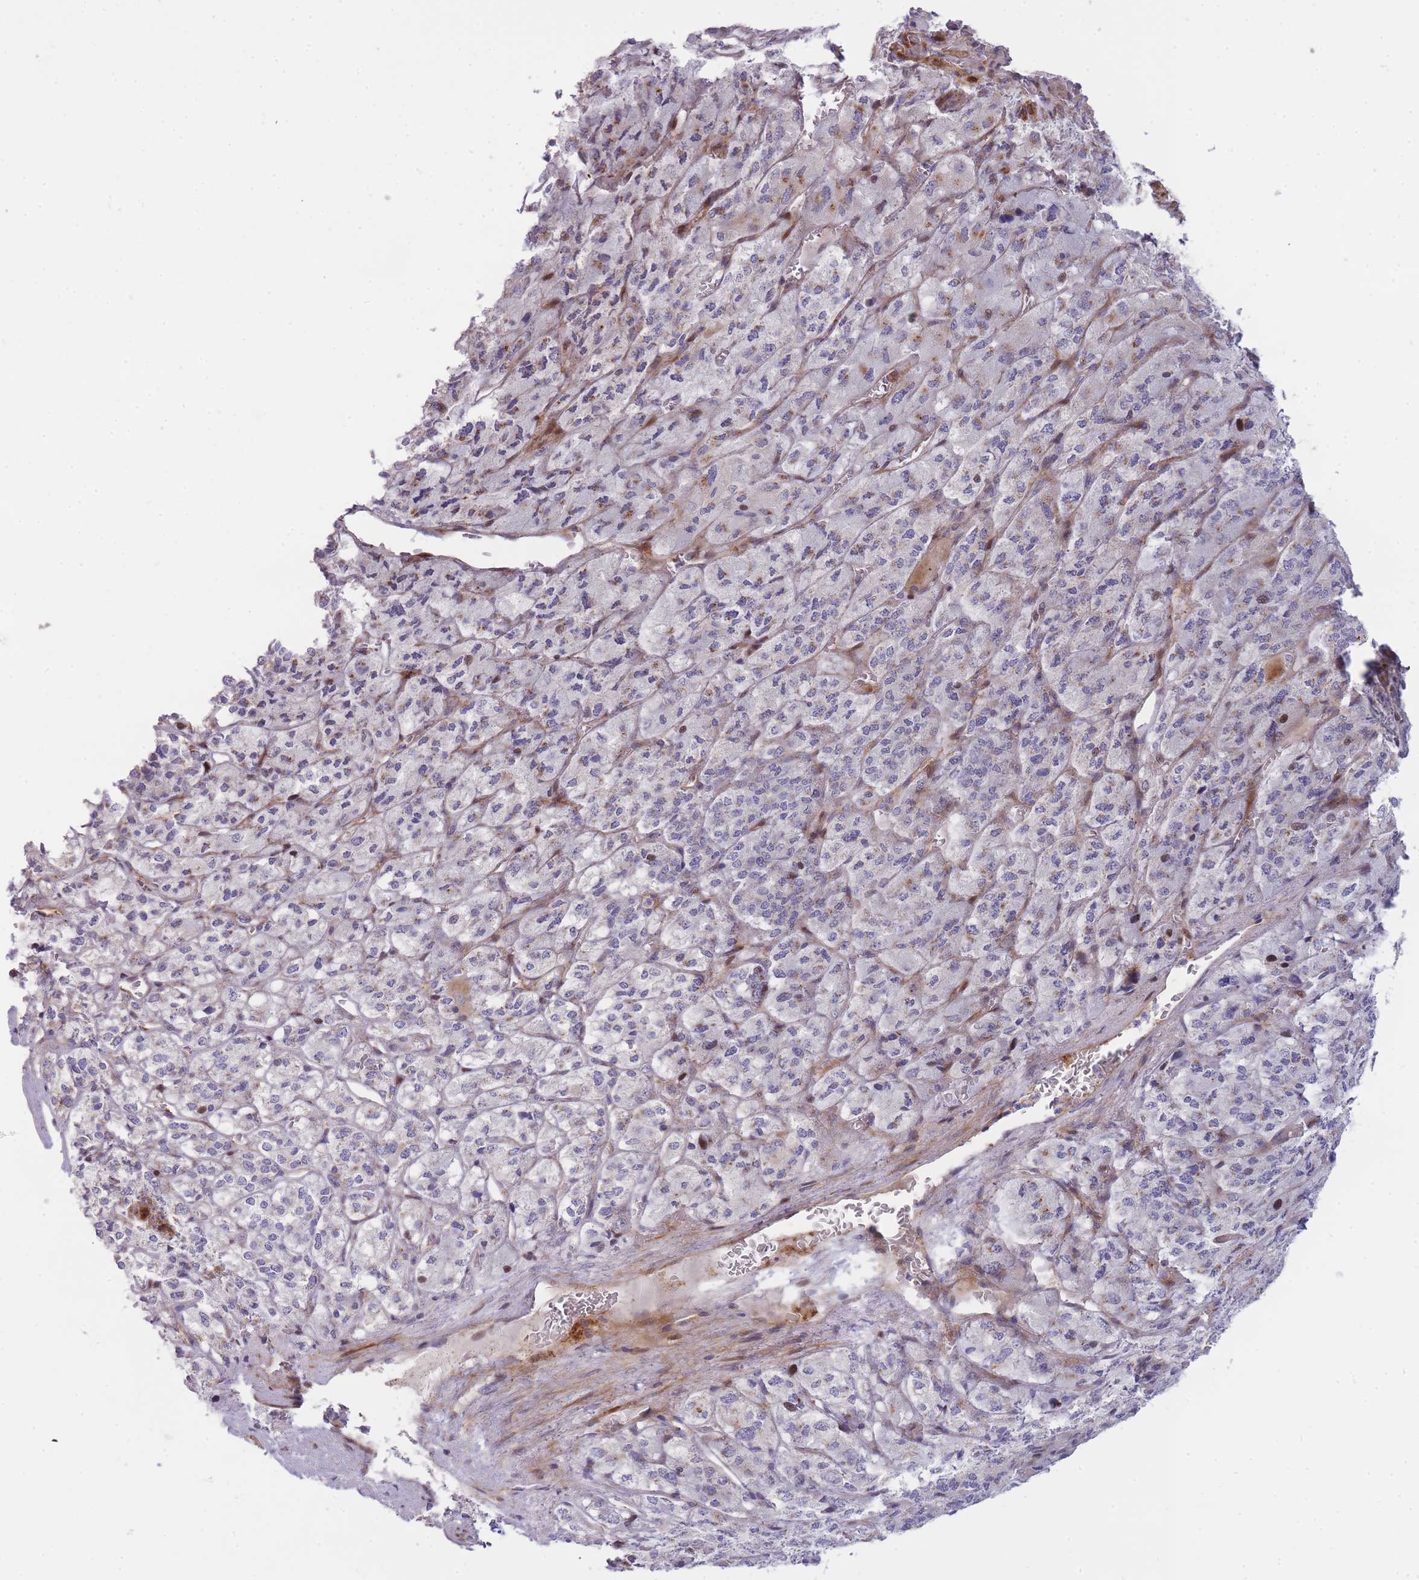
{"staining": {"intensity": "strong", "quantity": "<25%", "location": "cytoplasmic/membranous,nuclear"}, "tissue": "adrenal gland", "cell_type": "Glandular cells", "image_type": "normal", "snomed": [{"axis": "morphology", "description": "Normal tissue, NOS"}, {"axis": "topography", "description": "Adrenal gland"}], "caption": "Immunohistochemistry histopathology image of benign human adrenal gland stained for a protein (brown), which exhibits medium levels of strong cytoplasmic/membranous,nuclear expression in approximately <25% of glandular cells.", "gene": "ATP5MC2", "patient": {"sex": "female", "age": 41}}